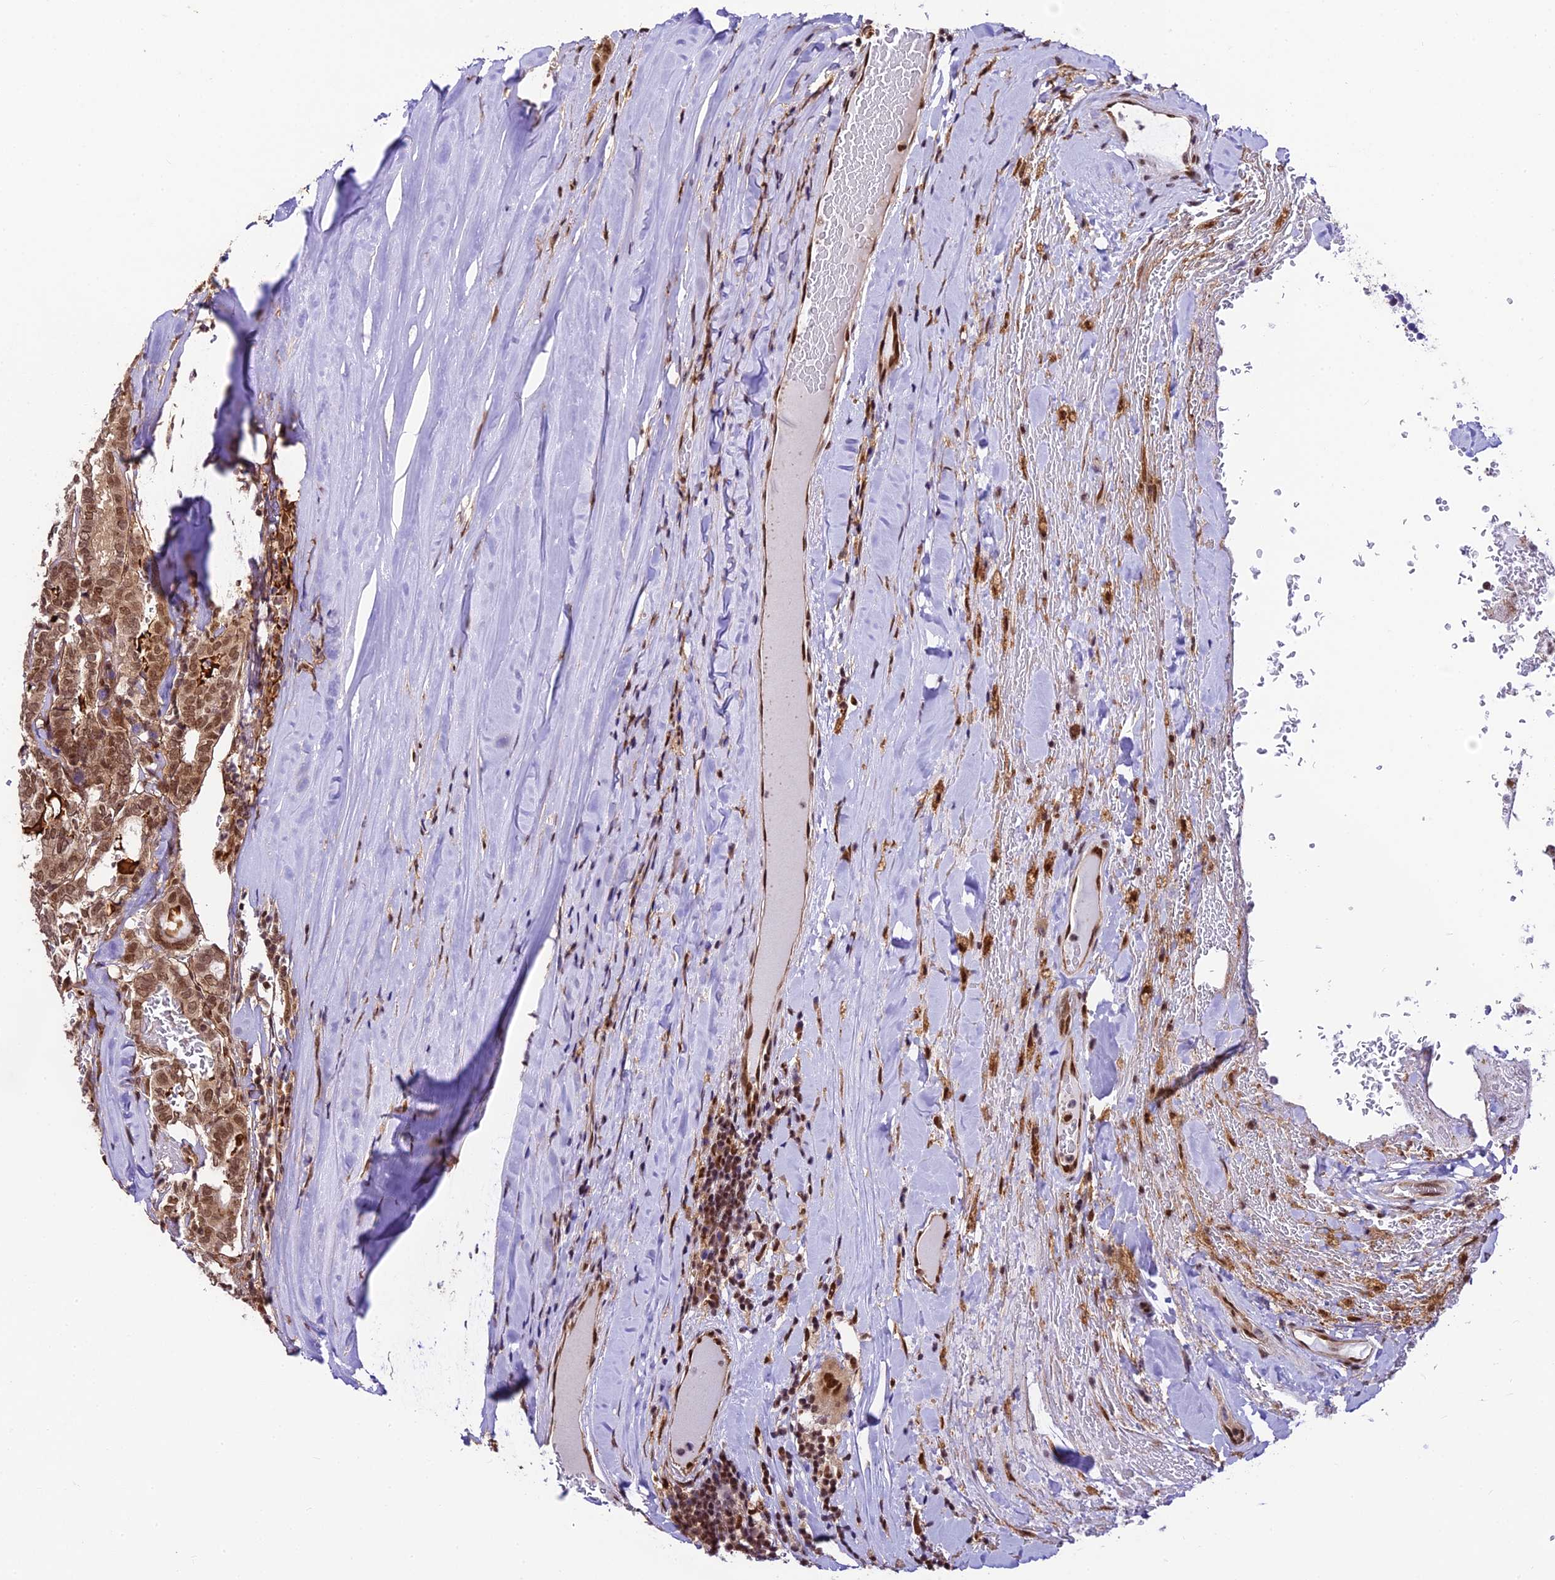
{"staining": {"intensity": "moderate", "quantity": "25%-75%", "location": "cytoplasmic/membranous,nuclear"}, "tissue": "thyroid cancer", "cell_type": "Tumor cells", "image_type": "cancer", "snomed": [{"axis": "morphology", "description": "Papillary adenocarcinoma, NOS"}, {"axis": "topography", "description": "Thyroid gland"}], "caption": "Human thyroid cancer stained with a protein marker demonstrates moderate staining in tumor cells.", "gene": "TRIM22", "patient": {"sex": "female", "age": 72}}